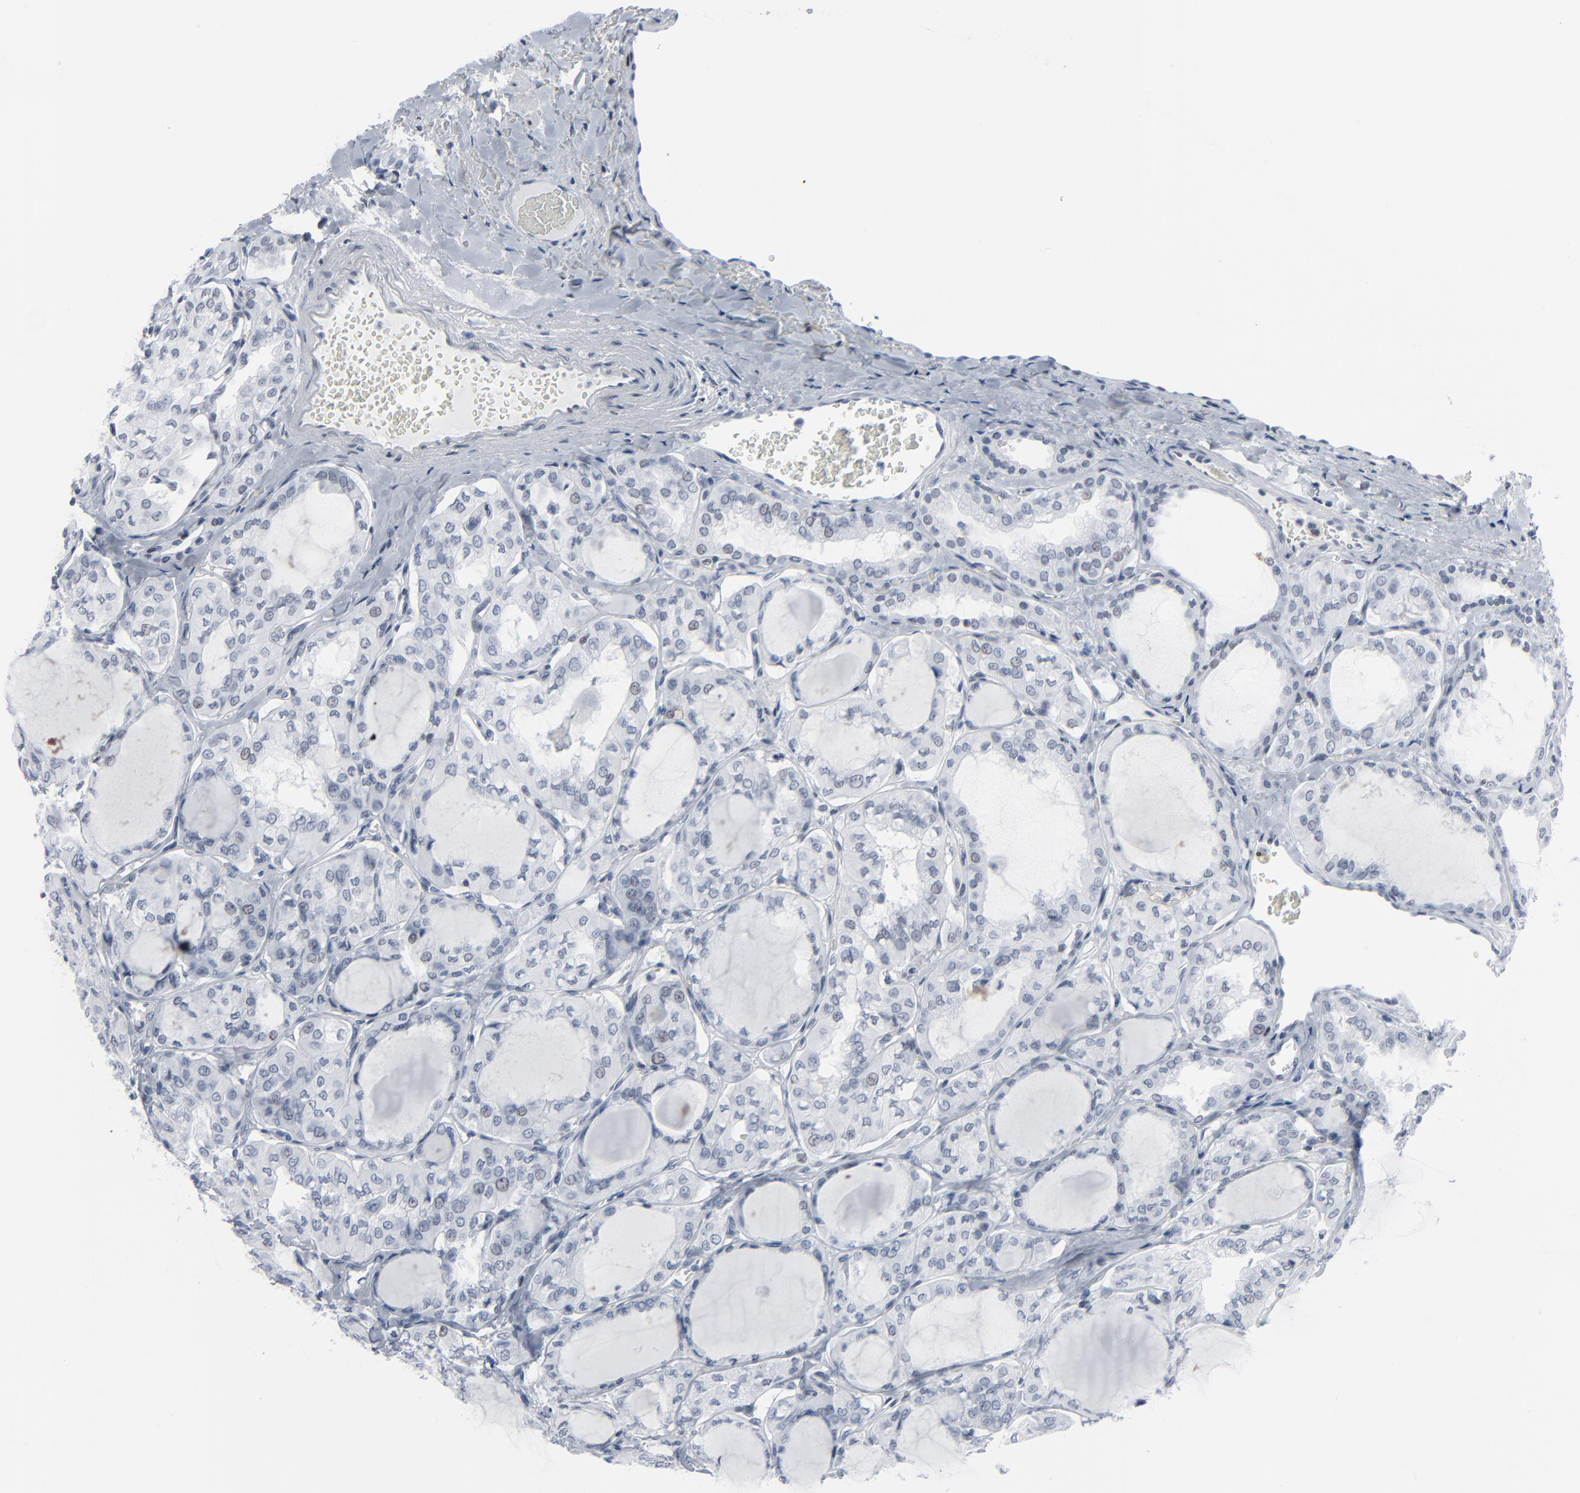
{"staining": {"intensity": "negative", "quantity": "none", "location": "none"}, "tissue": "thyroid cancer", "cell_type": "Tumor cells", "image_type": "cancer", "snomed": [{"axis": "morphology", "description": "Papillary adenocarcinoma, NOS"}, {"axis": "topography", "description": "Thyroid gland"}], "caption": "Tumor cells are negative for protein expression in human thyroid papillary adenocarcinoma.", "gene": "SIRT1", "patient": {"sex": "male", "age": 20}}